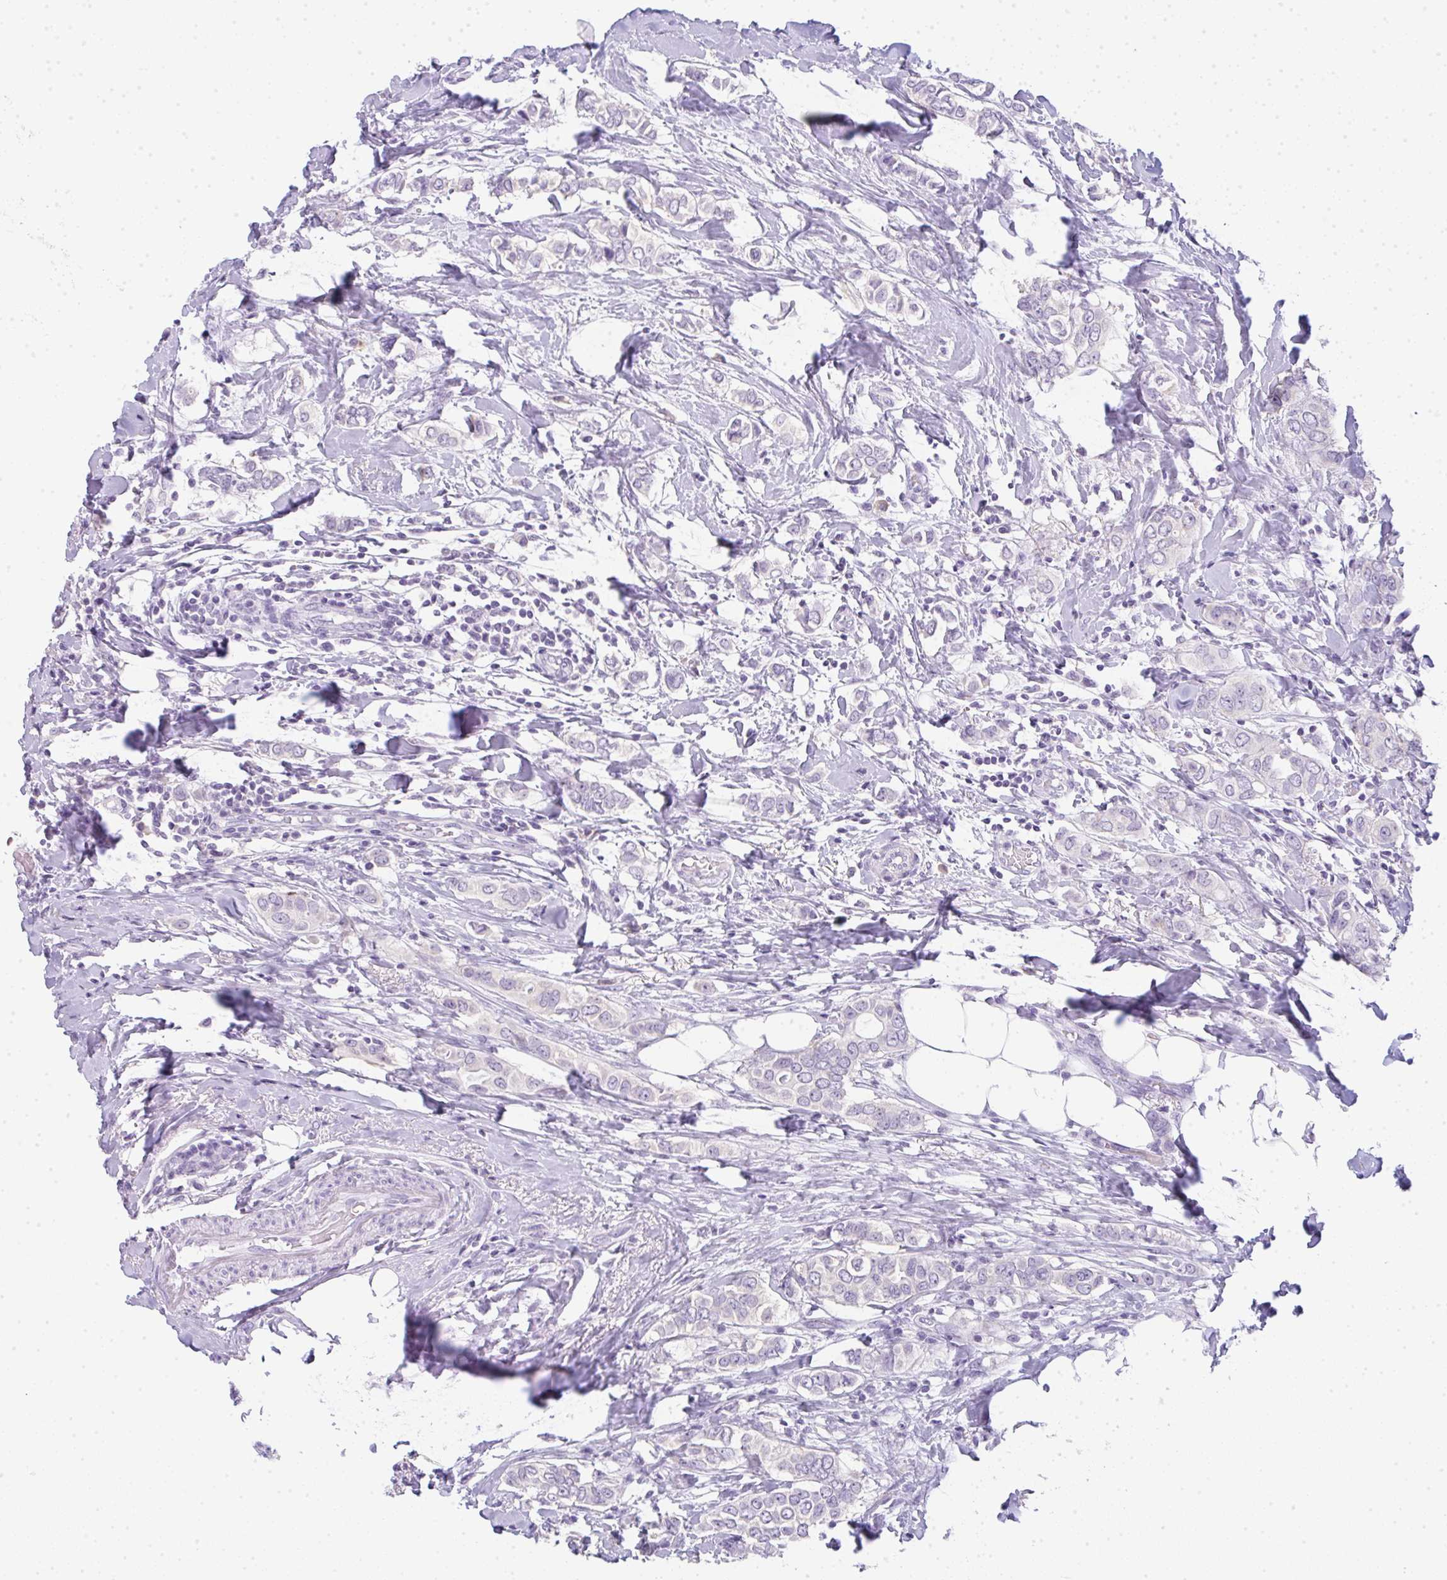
{"staining": {"intensity": "negative", "quantity": "none", "location": "none"}, "tissue": "breast cancer", "cell_type": "Tumor cells", "image_type": "cancer", "snomed": [{"axis": "morphology", "description": "Lobular carcinoma"}, {"axis": "topography", "description": "Breast"}], "caption": "Breast cancer was stained to show a protein in brown. There is no significant staining in tumor cells.", "gene": "LPAR4", "patient": {"sex": "female", "age": 51}}